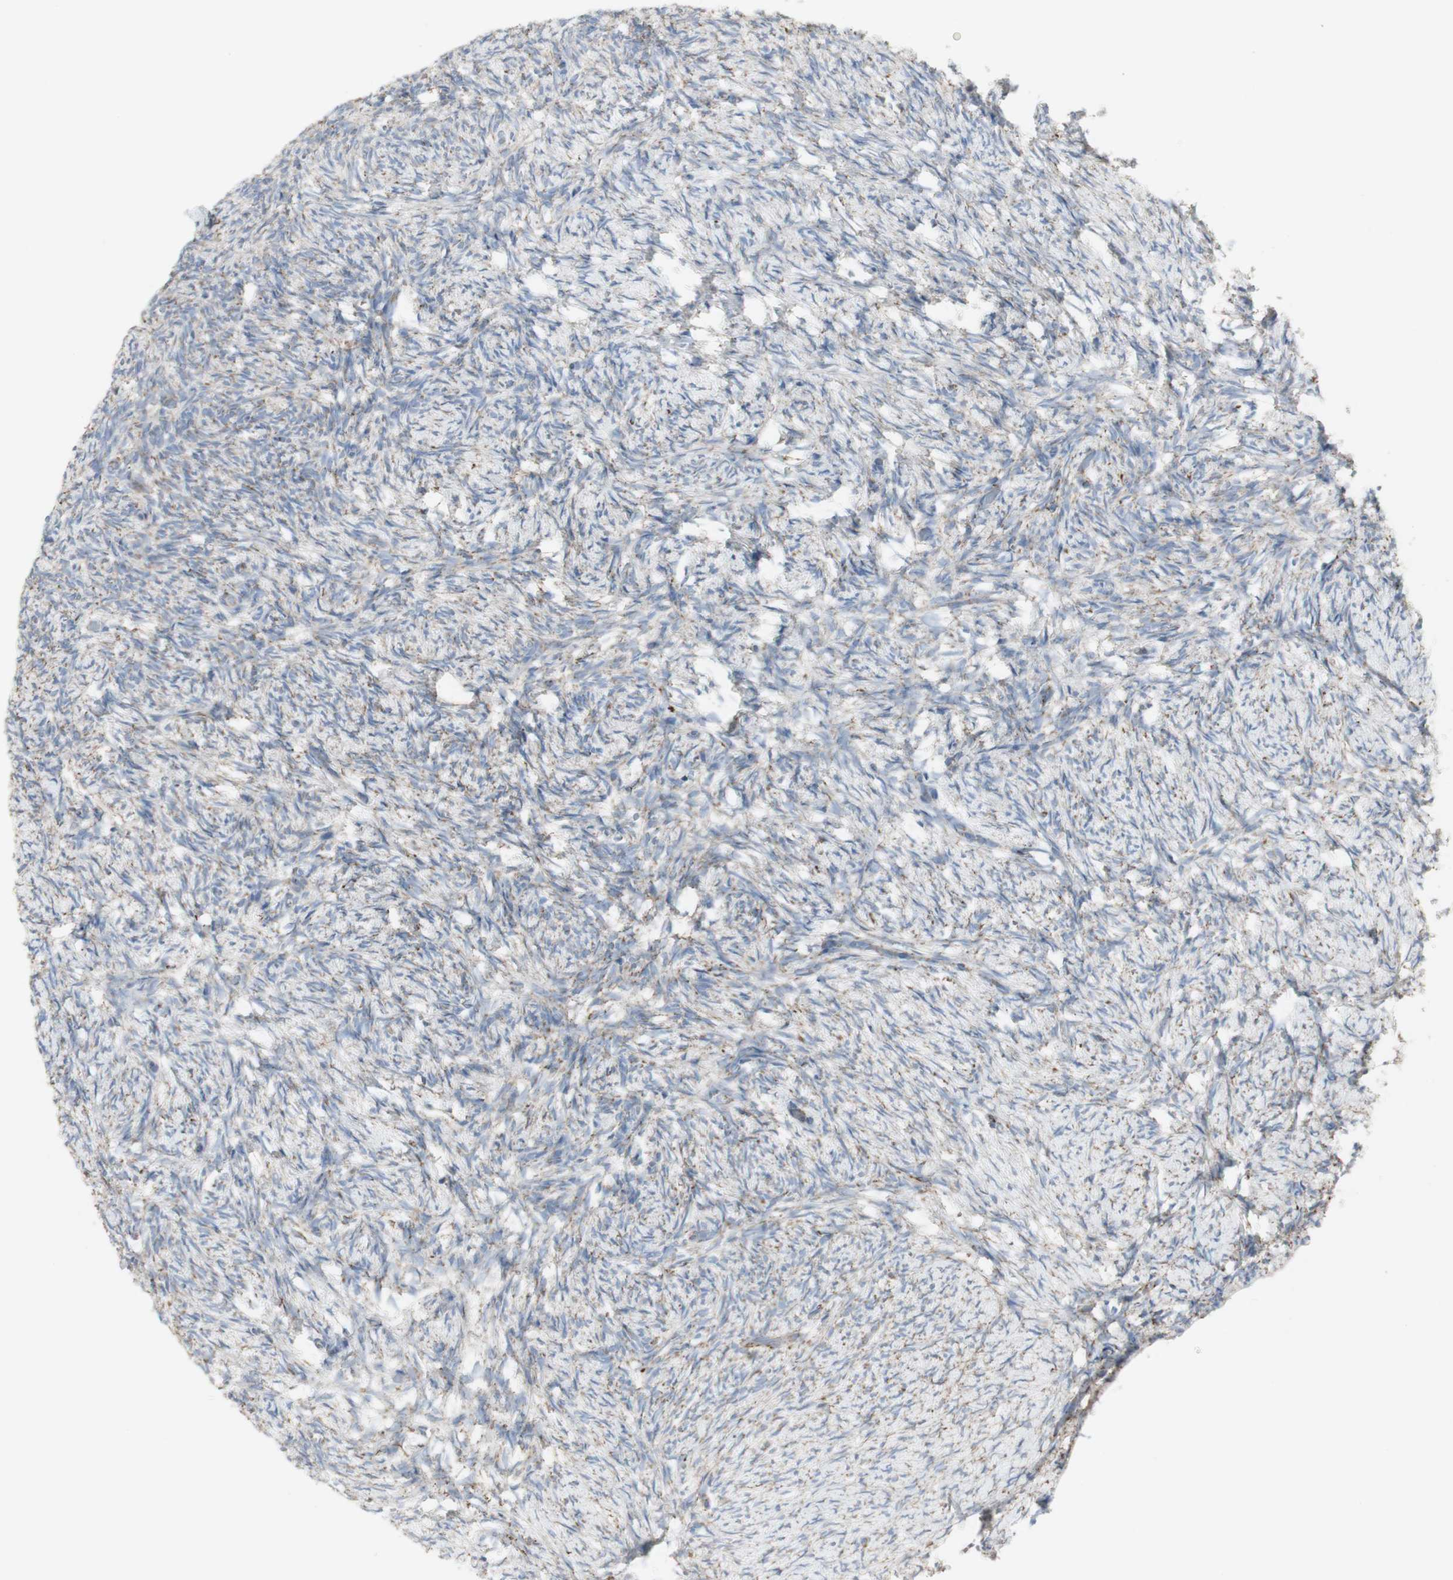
{"staining": {"intensity": "weak", "quantity": "<25%", "location": "cytoplasmic/membranous"}, "tissue": "ovary", "cell_type": "Ovarian stroma cells", "image_type": "normal", "snomed": [{"axis": "morphology", "description": "Normal tissue, NOS"}, {"axis": "topography", "description": "Ovary"}], "caption": "Immunohistochemical staining of benign ovary reveals no significant expression in ovarian stroma cells.", "gene": "C3orf52", "patient": {"sex": "female", "age": 60}}